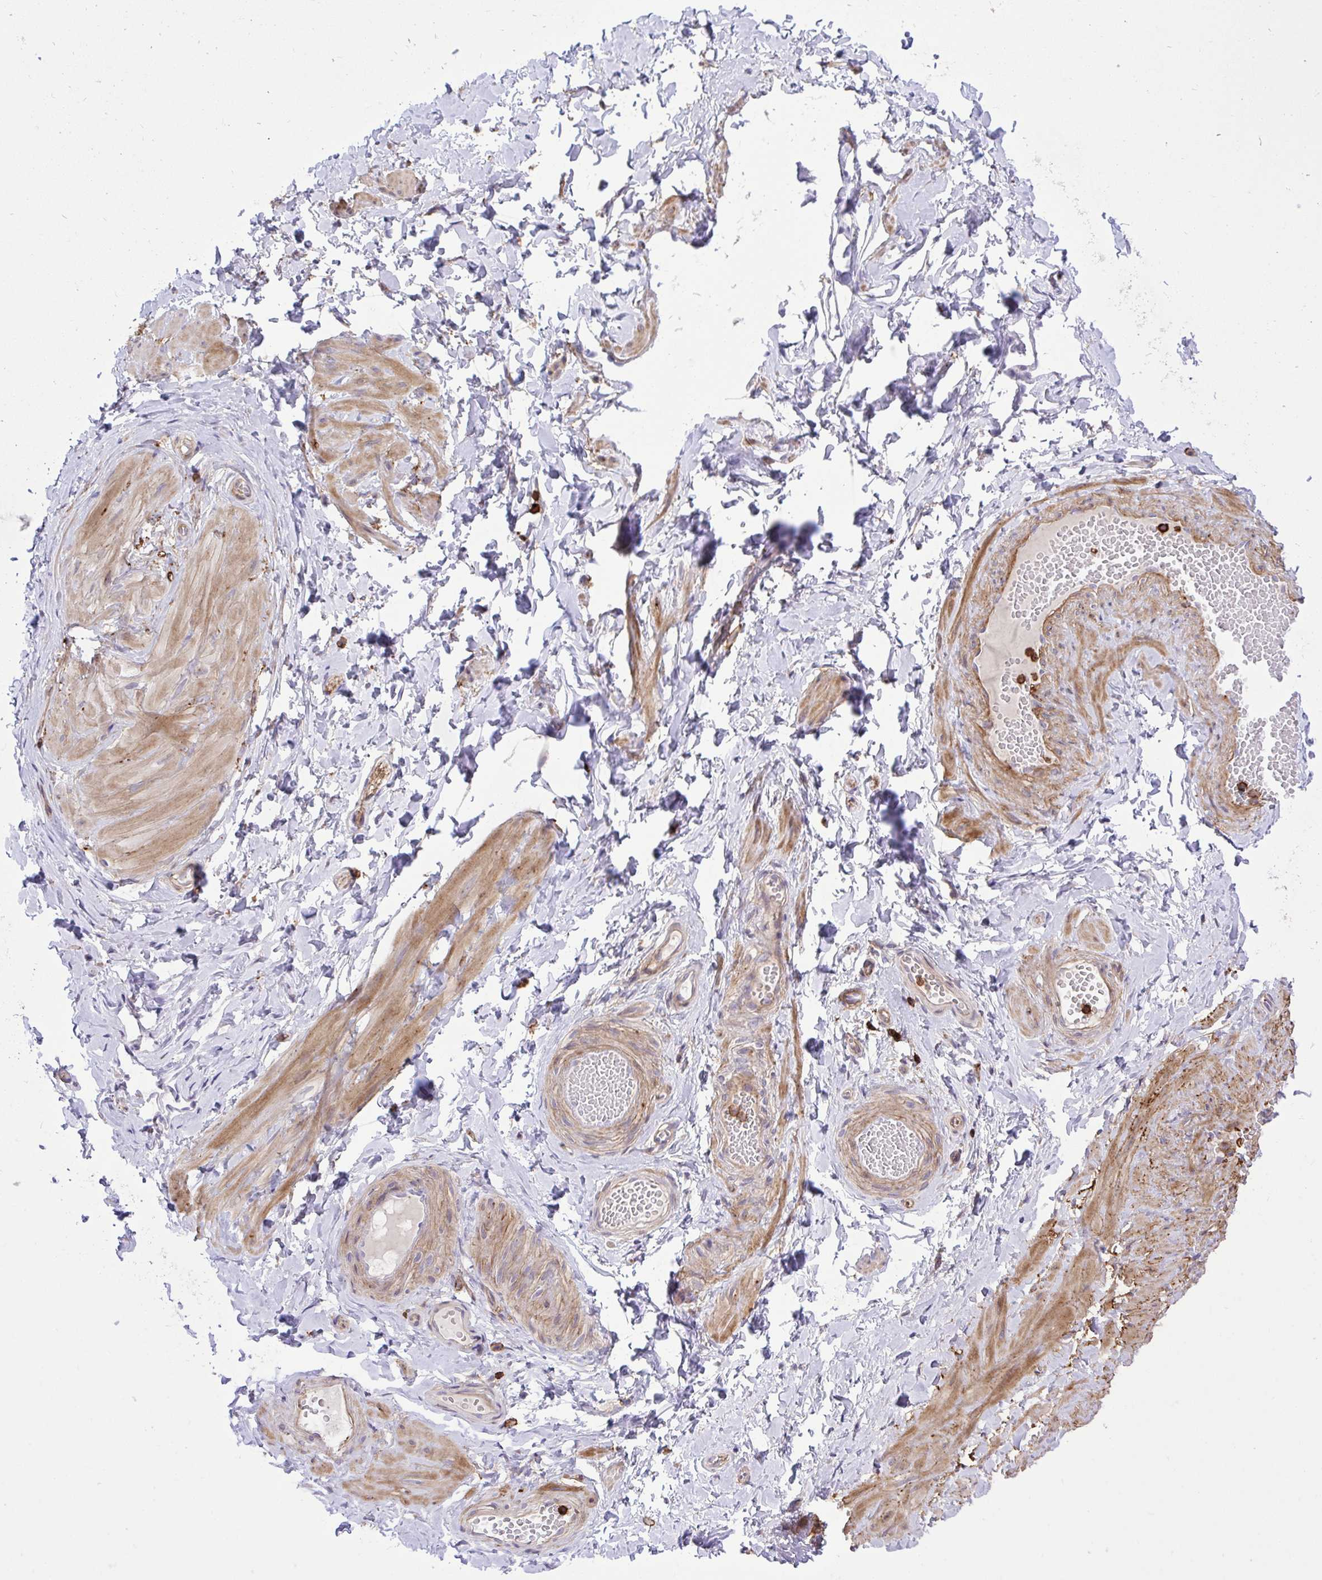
{"staining": {"intensity": "negative", "quantity": "none", "location": "none"}, "tissue": "adipose tissue", "cell_type": "Adipocytes", "image_type": "normal", "snomed": [{"axis": "morphology", "description": "Normal tissue, NOS"}, {"axis": "topography", "description": "Epididymis, spermatic cord, NOS"}, {"axis": "topography", "description": "Epididymis"}, {"axis": "topography", "description": "Peripheral nerve tissue"}], "caption": "DAB immunohistochemical staining of unremarkable adipose tissue reveals no significant expression in adipocytes. (Brightfield microscopy of DAB (3,3'-diaminobenzidine) immunohistochemistry at high magnification).", "gene": "ERI1", "patient": {"sex": "male", "age": 29}}